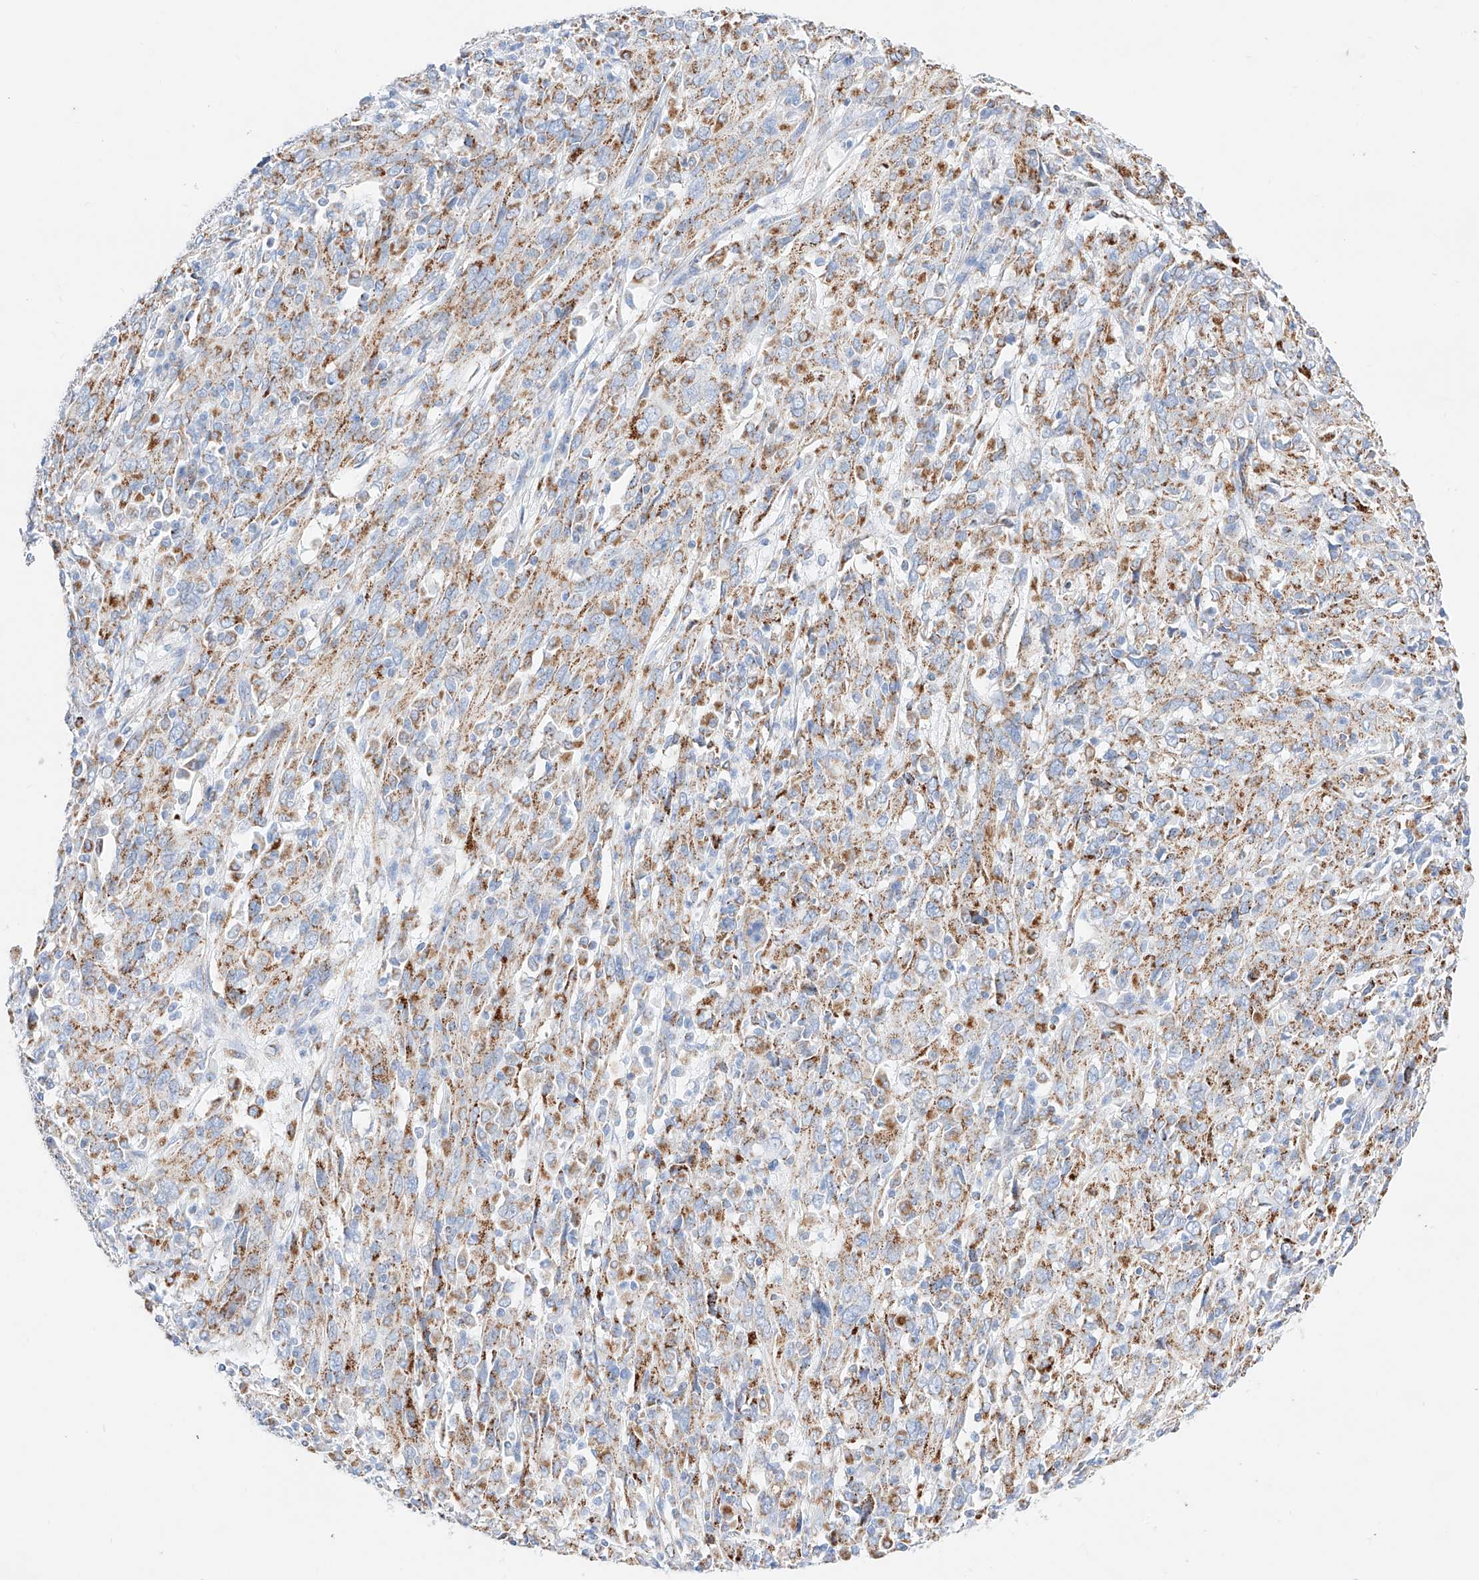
{"staining": {"intensity": "moderate", "quantity": ">75%", "location": "cytoplasmic/membranous"}, "tissue": "cervical cancer", "cell_type": "Tumor cells", "image_type": "cancer", "snomed": [{"axis": "morphology", "description": "Squamous cell carcinoma, NOS"}, {"axis": "topography", "description": "Cervix"}], "caption": "Squamous cell carcinoma (cervical) stained with a protein marker reveals moderate staining in tumor cells.", "gene": "C6orf62", "patient": {"sex": "female", "age": 46}}